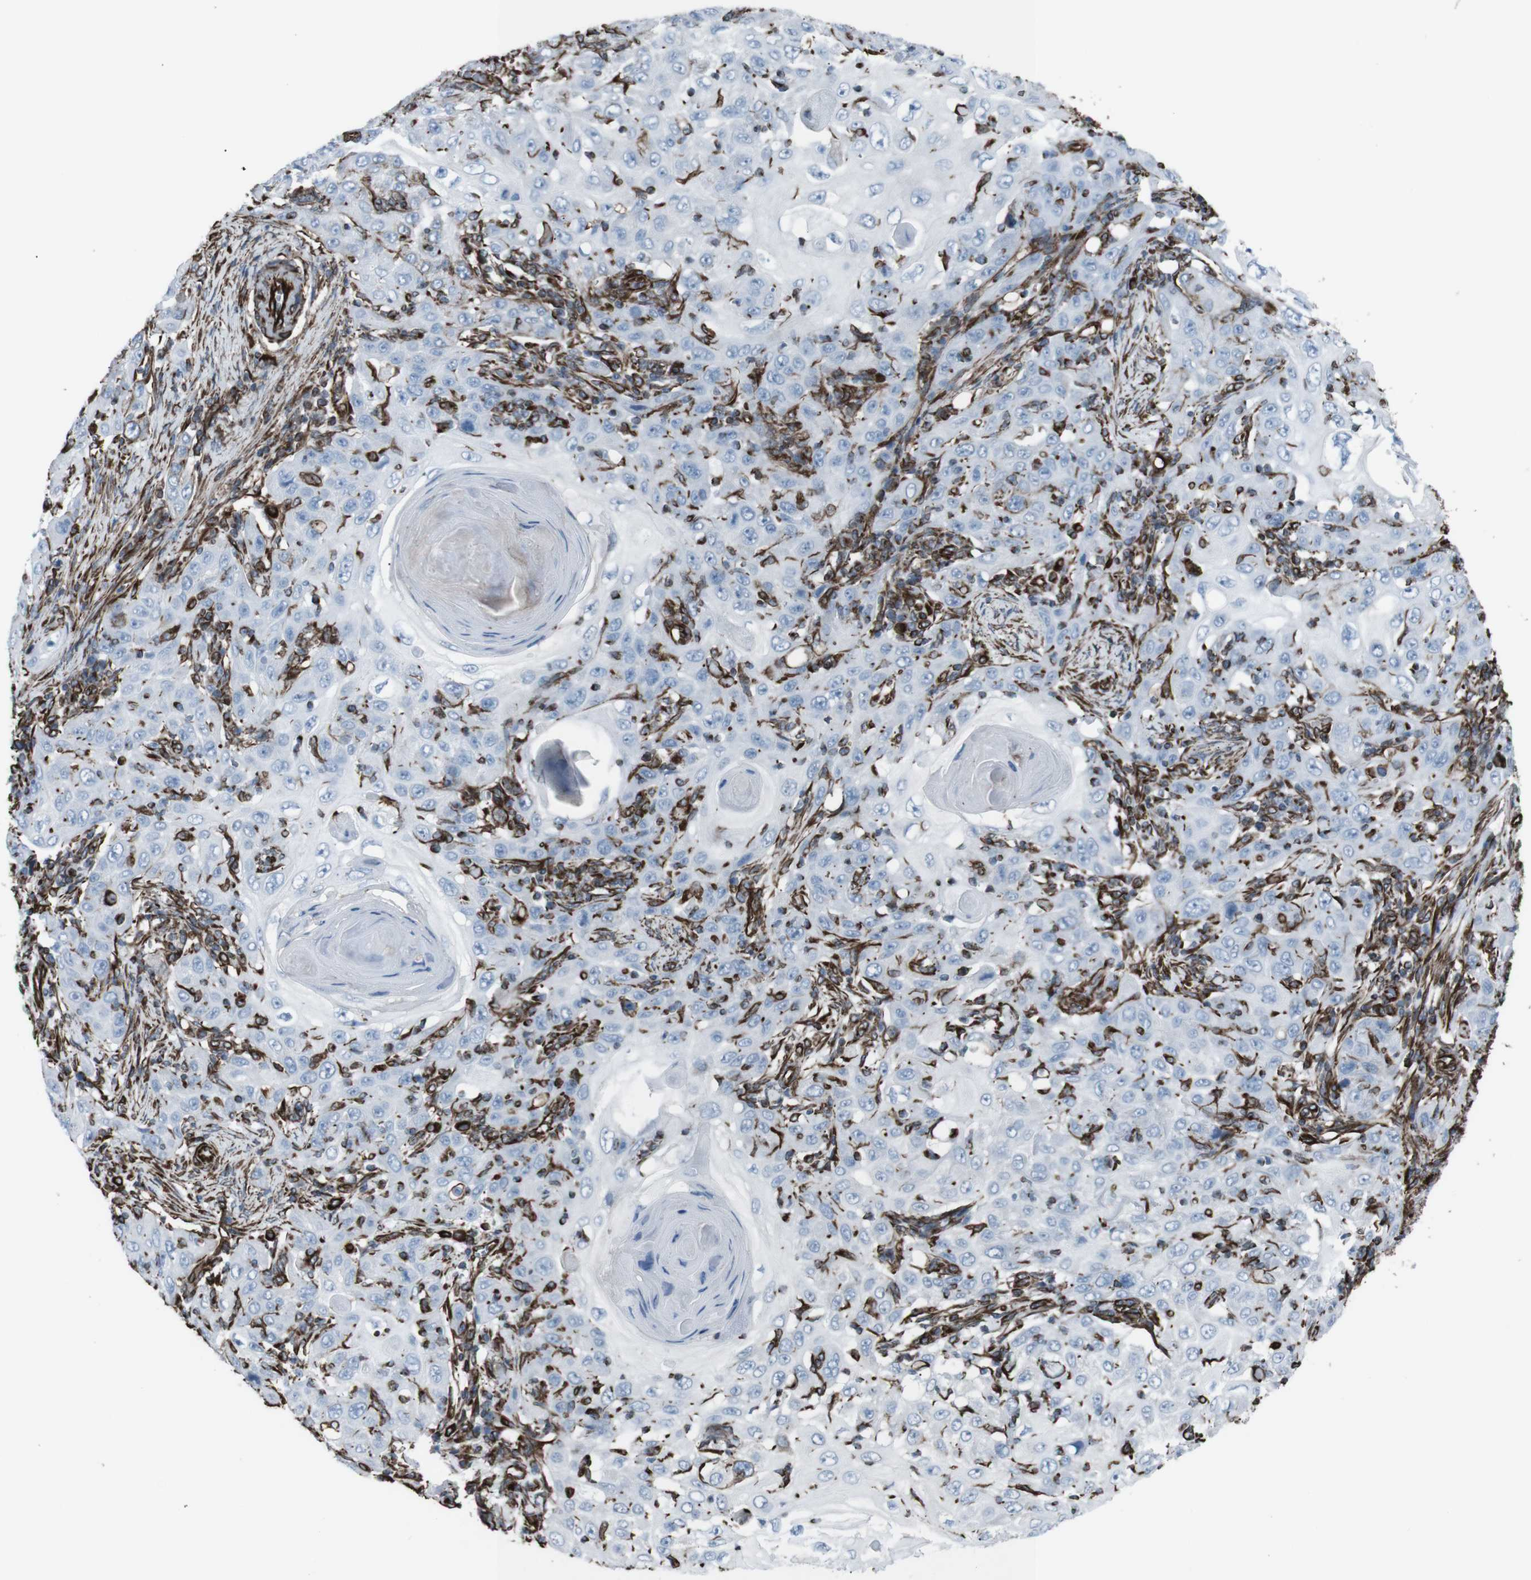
{"staining": {"intensity": "negative", "quantity": "none", "location": "none"}, "tissue": "skin cancer", "cell_type": "Tumor cells", "image_type": "cancer", "snomed": [{"axis": "morphology", "description": "Squamous cell carcinoma, NOS"}, {"axis": "topography", "description": "Skin"}], "caption": "DAB immunohistochemical staining of human squamous cell carcinoma (skin) exhibits no significant staining in tumor cells.", "gene": "ZDHHC6", "patient": {"sex": "female", "age": 88}}